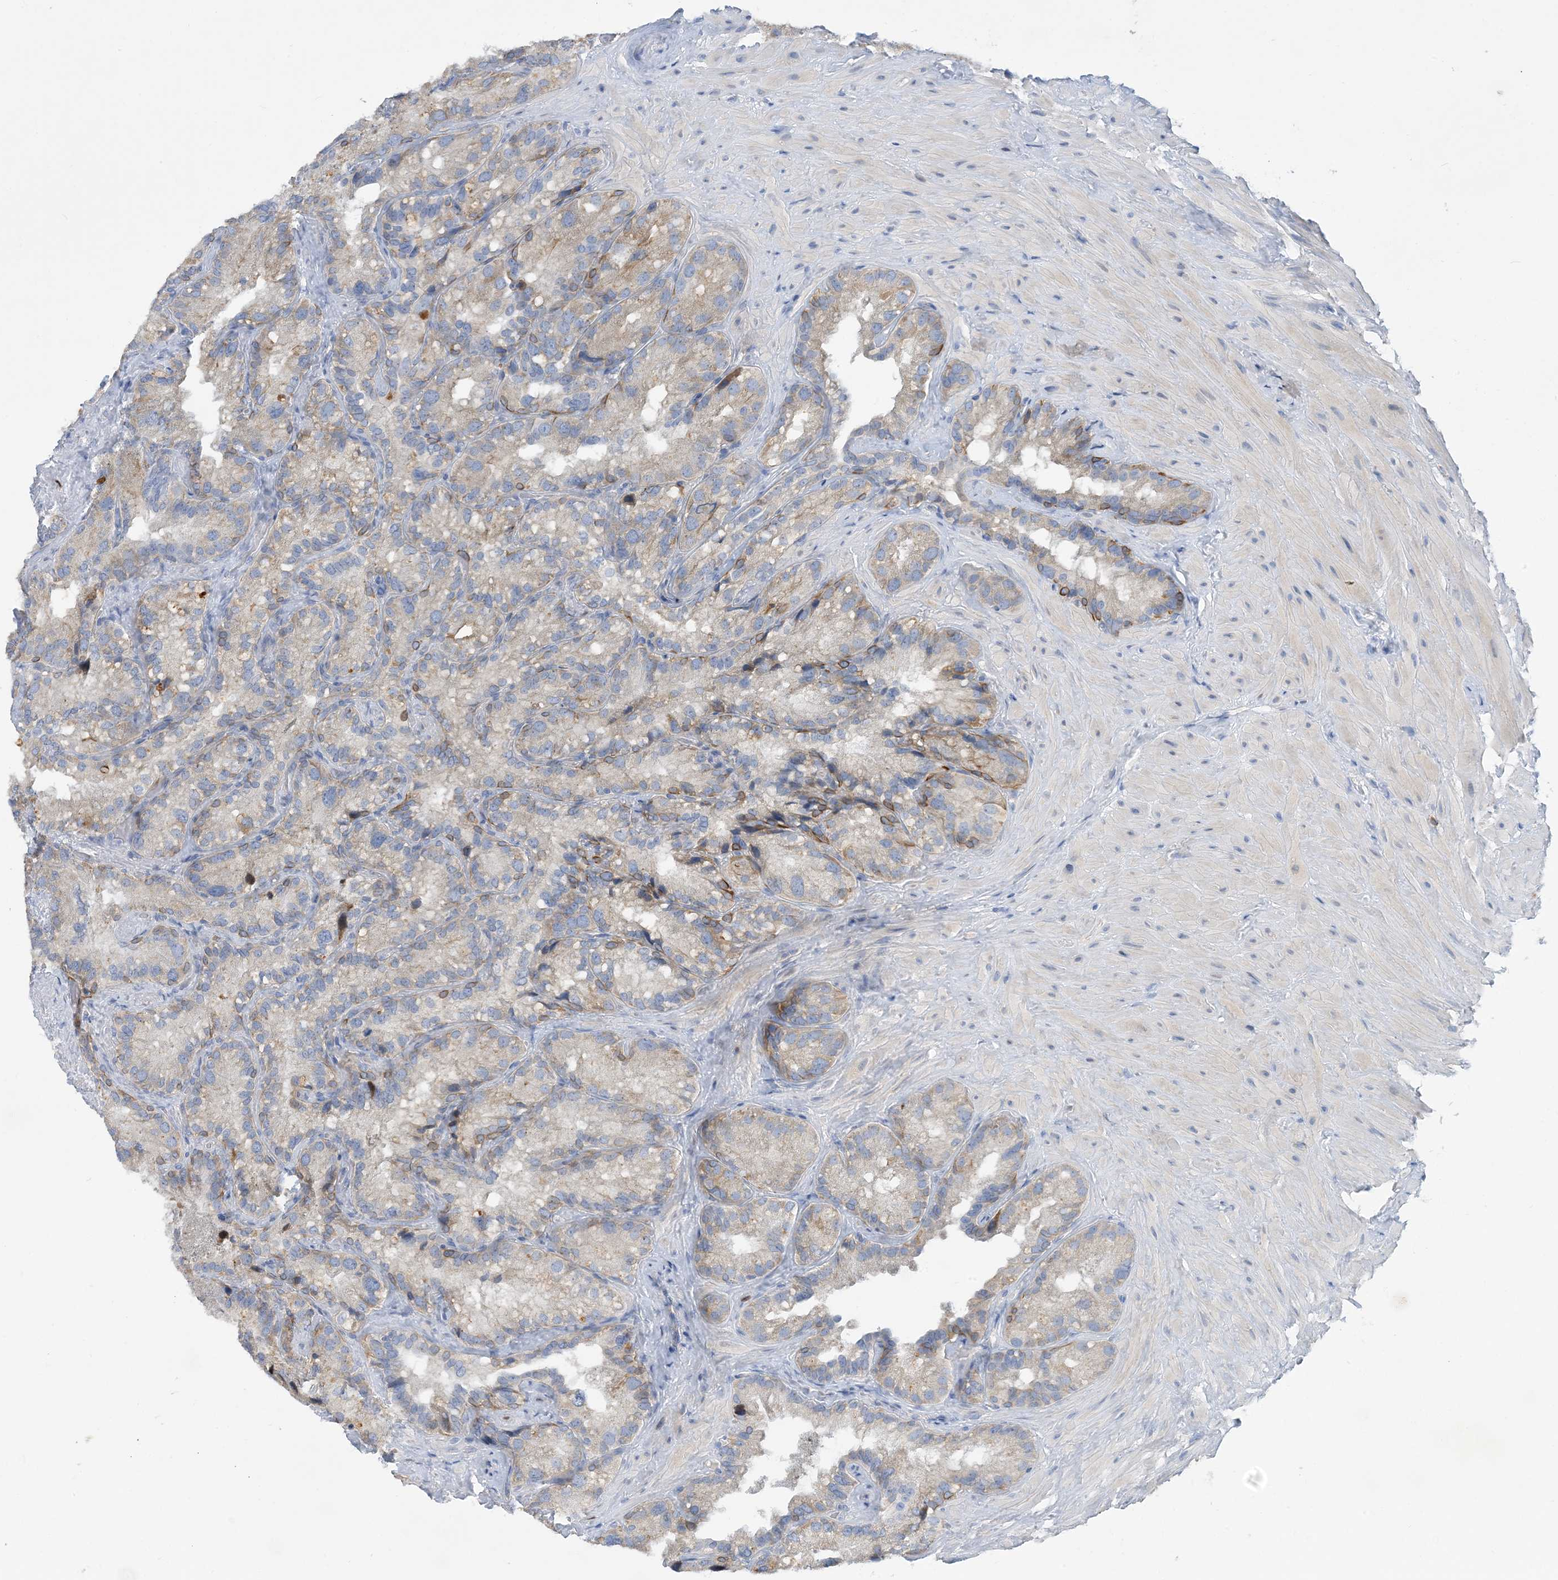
{"staining": {"intensity": "moderate", "quantity": "<25%", "location": "cytoplasmic/membranous"}, "tissue": "seminal vesicle", "cell_type": "Glandular cells", "image_type": "normal", "snomed": [{"axis": "morphology", "description": "Normal tissue, NOS"}, {"axis": "topography", "description": "Prostate"}, {"axis": "topography", "description": "Seminal veicle"}], "caption": "Moderate cytoplasmic/membranous expression for a protein is present in about <25% of glandular cells of unremarkable seminal vesicle using IHC.", "gene": "ZCCHC12", "patient": {"sex": "male", "age": 68}}